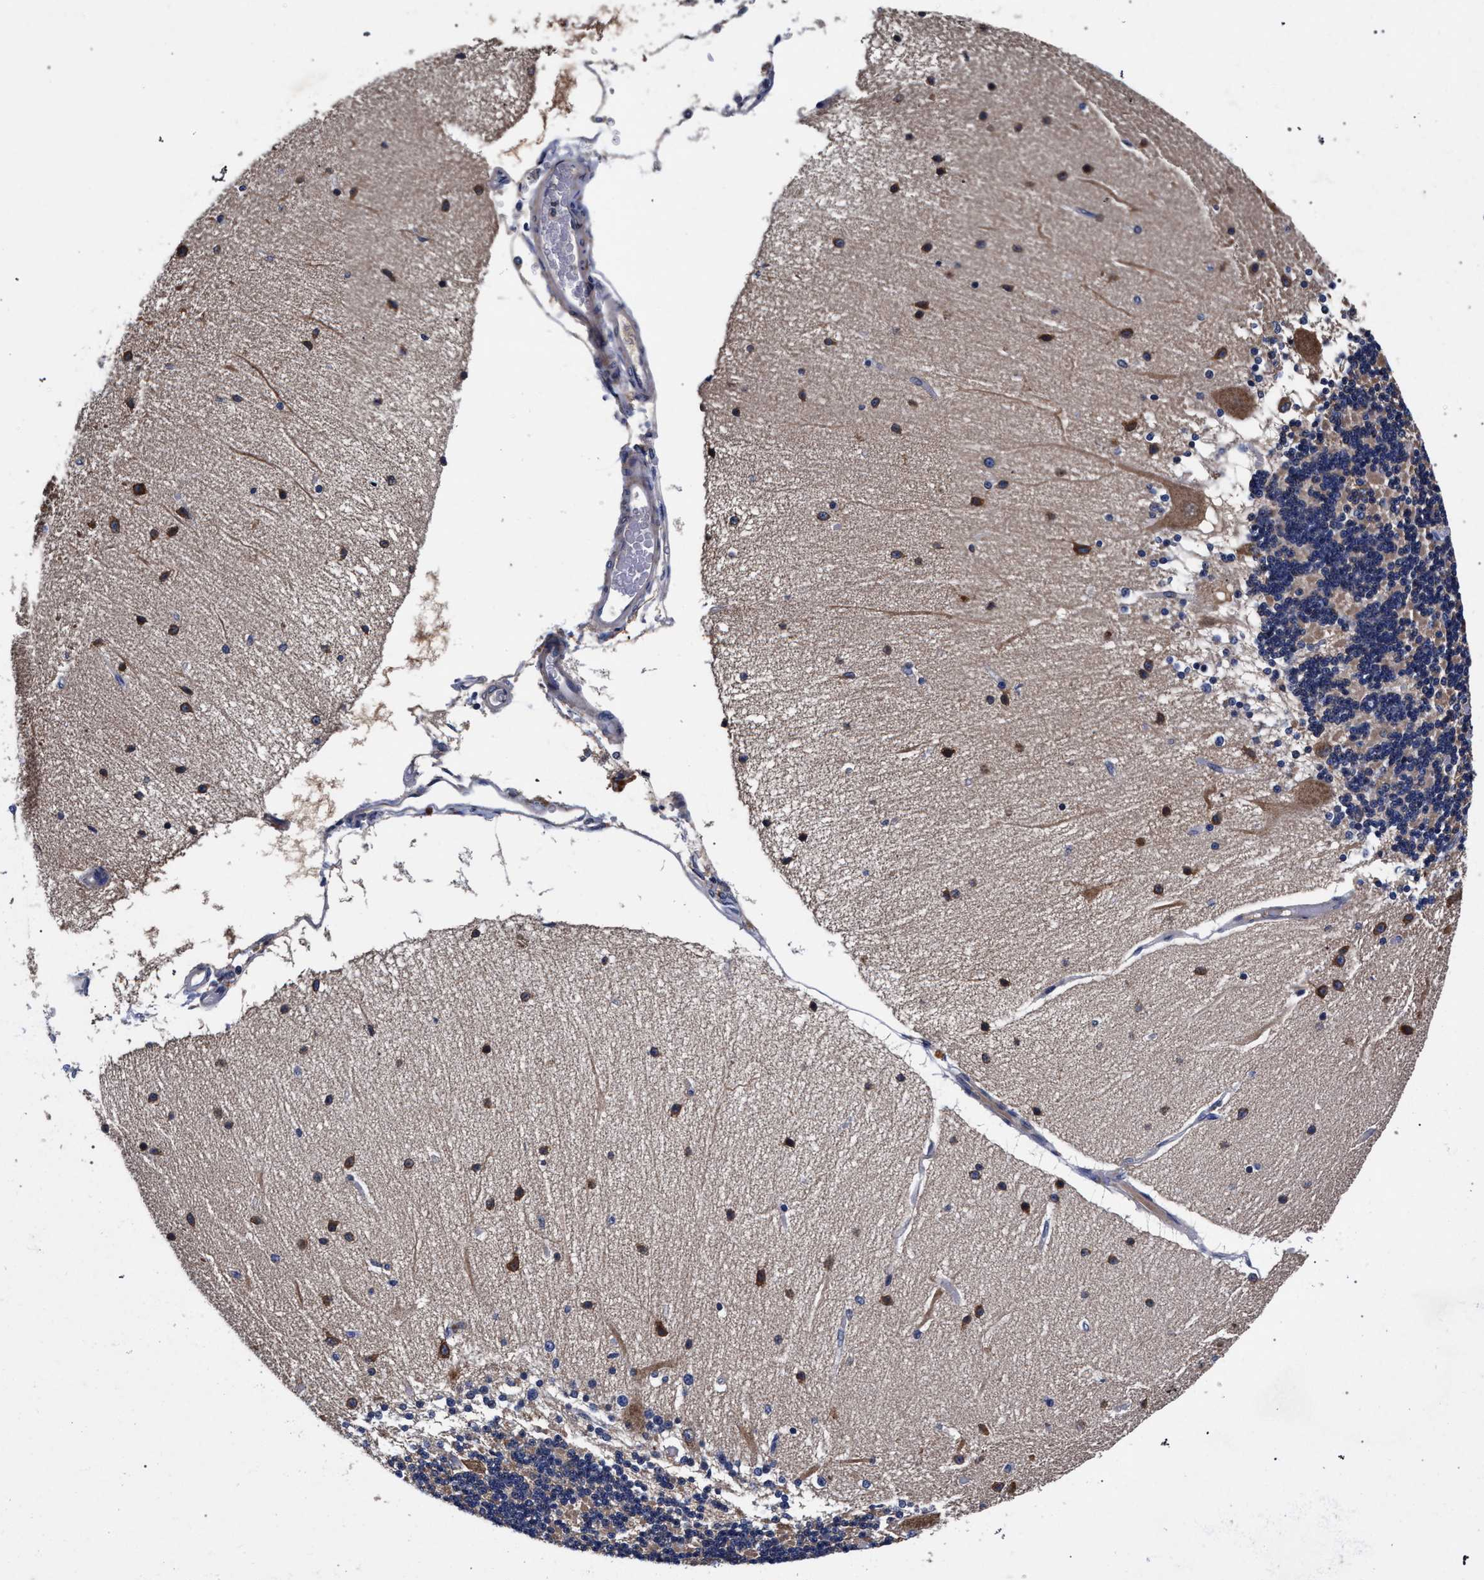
{"staining": {"intensity": "moderate", "quantity": "<25%", "location": "cytoplasmic/membranous"}, "tissue": "cerebellum", "cell_type": "Cells in granular layer", "image_type": "normal", "snomed": [{"axis": "morphology", "description": "Normal tissue, NOS"}, {"axis": "topography", "description": "Cerebellum"}], "caption": "Immunohistochemical staining of benign cerebellum demonstrates low levels of moderate cytoplasmic/membranous staining in approximately <25% of cells in granular layer.", "gene": "CFAP95", "patient": {"sex": "female", "age": 54}}